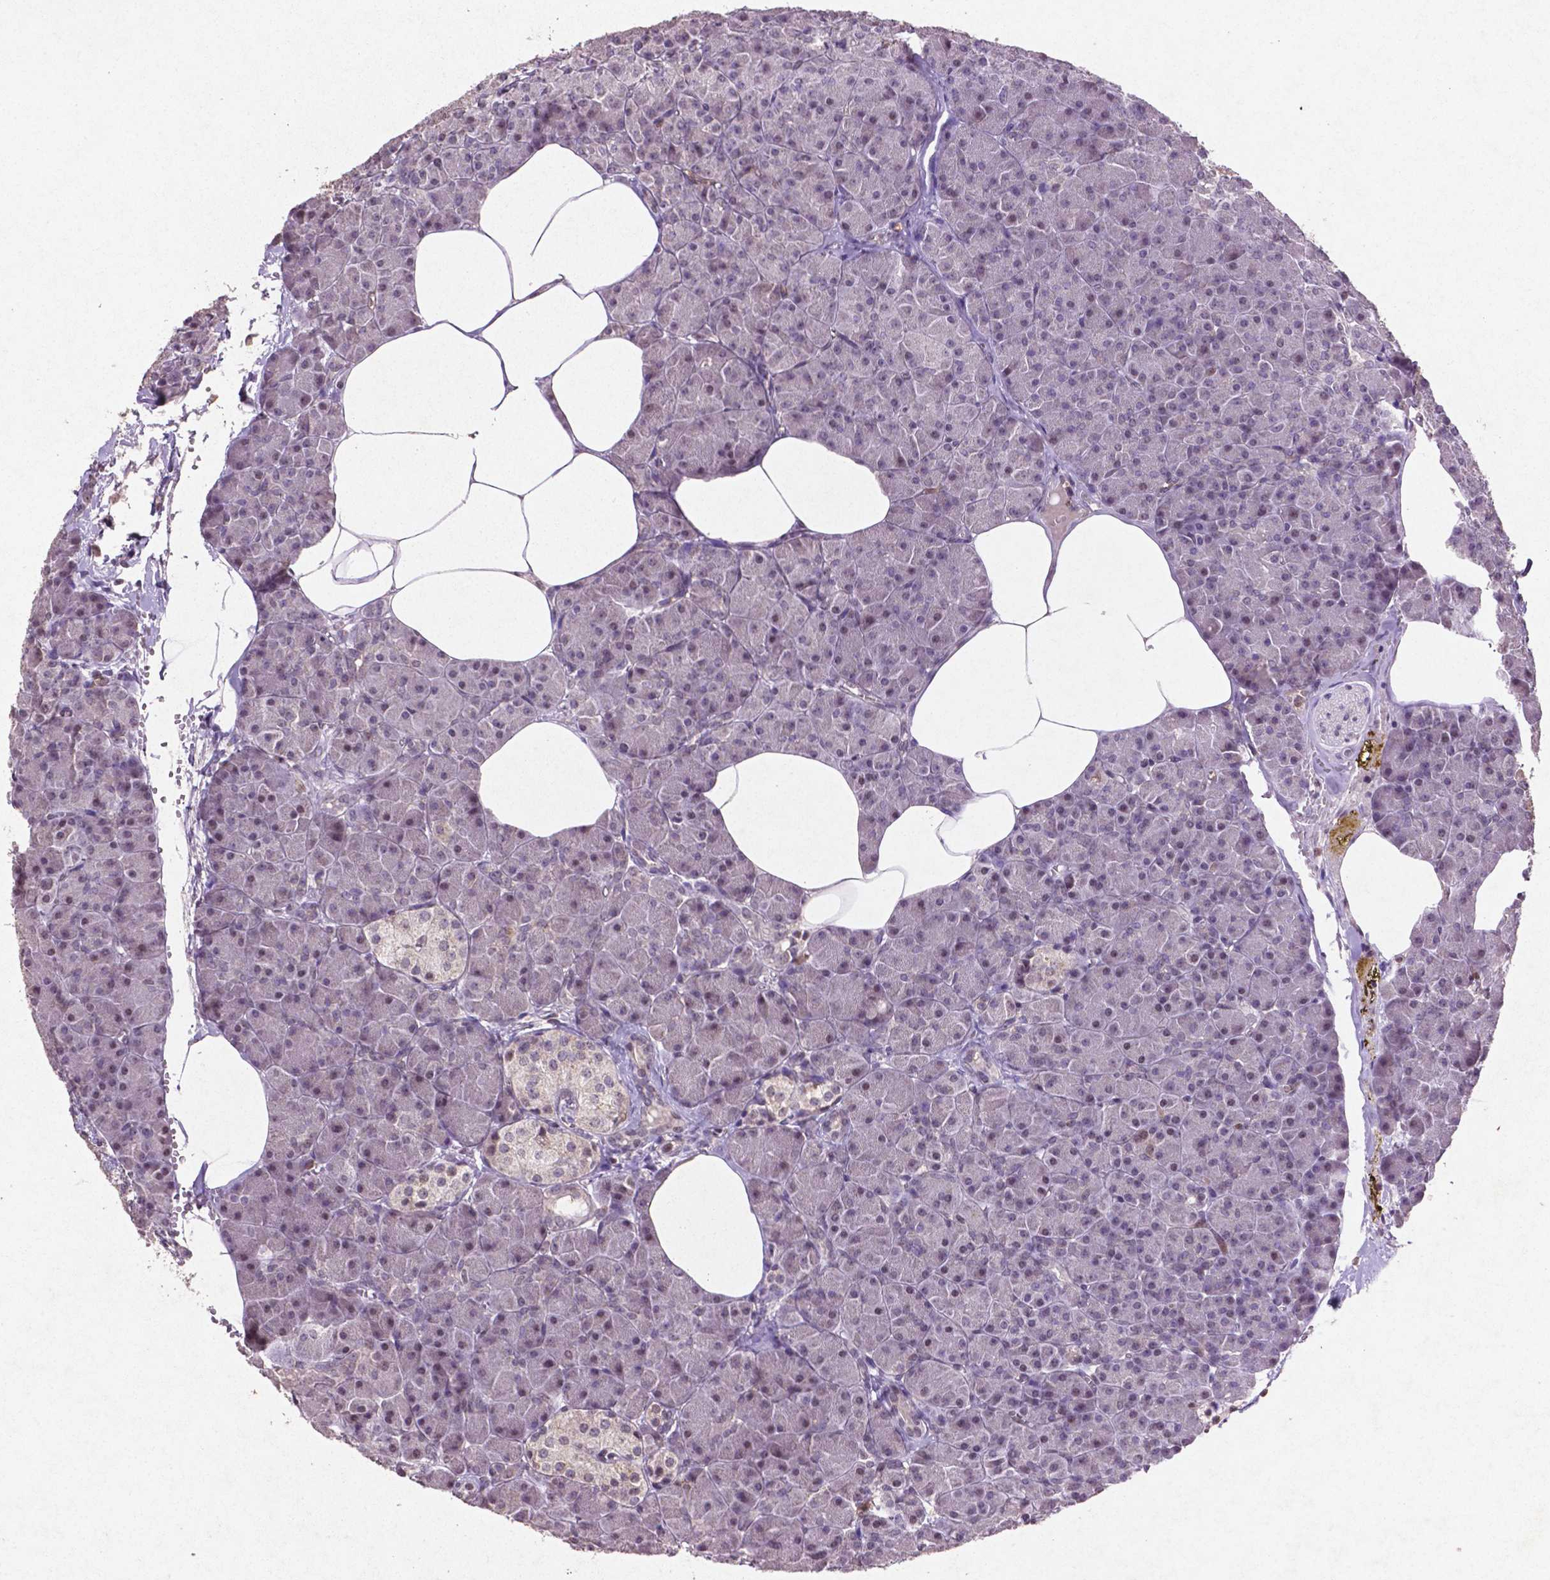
{"staining": {"intensity": "strong", "quantity": "25%-75%", "location": "cytoplasmic/membranous"}, "tissue": "pancreas", "cell_type": "Exocrine glandular cells", "image_type": "normal", "snomed": [{"axis": "morphology", "description": "Normal tissue, NOS"}, {"axis": "topography", "description": "Pancreas"}], "caption": "This is an image of IHC staining of benign pancreas, which shows strong expression in the cytoplasmic/membranous of exocrine glandular cells.", "gene": "GLRX", "patient": {"sex": "female", "age": 45}}